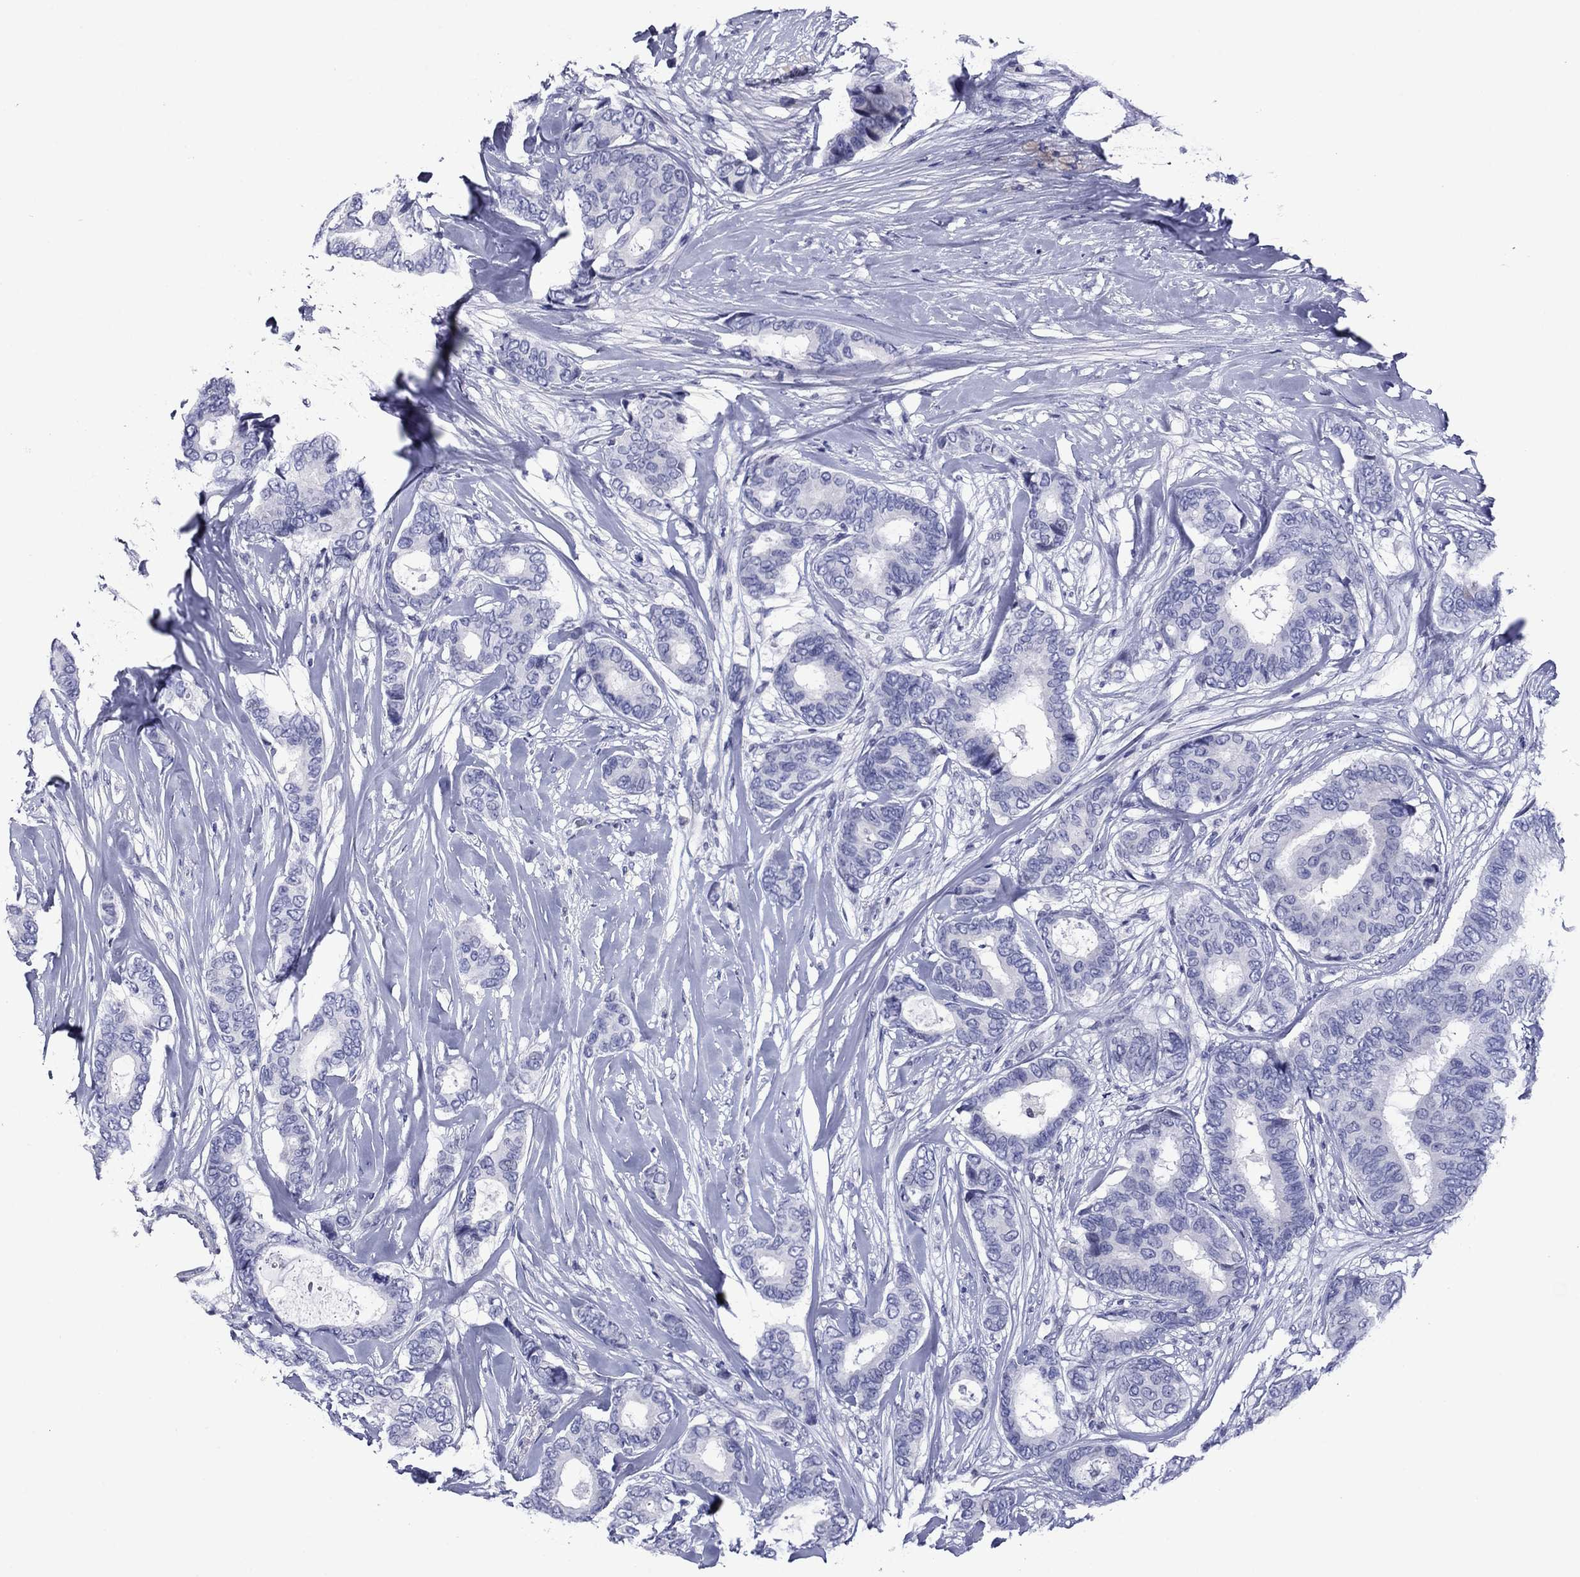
{"staining": {"intensity": "negative", "quantity": "none", "location": "none"}, "tissue": "breast cancer", "cell_type": "Tumor cells", "image_type": "cancer", "snomed": [{"axis": "morphology", "description": "Duct carcinoma"}, {"axis": "topography", "description": "Breast"}], "caption": "Infiltrating ductal carcinoma (breast) was stained to show a protein in brown. There is no significant staining in tumor cells. (Stains: DAB (3,3'-diaminobenzidine) IHC with hematoxylin counter stain, Microscopy: brightfield microscopy at high magnification).", "gene": "PIWIL1", "patient": {"sex": "female", "age": 75}}